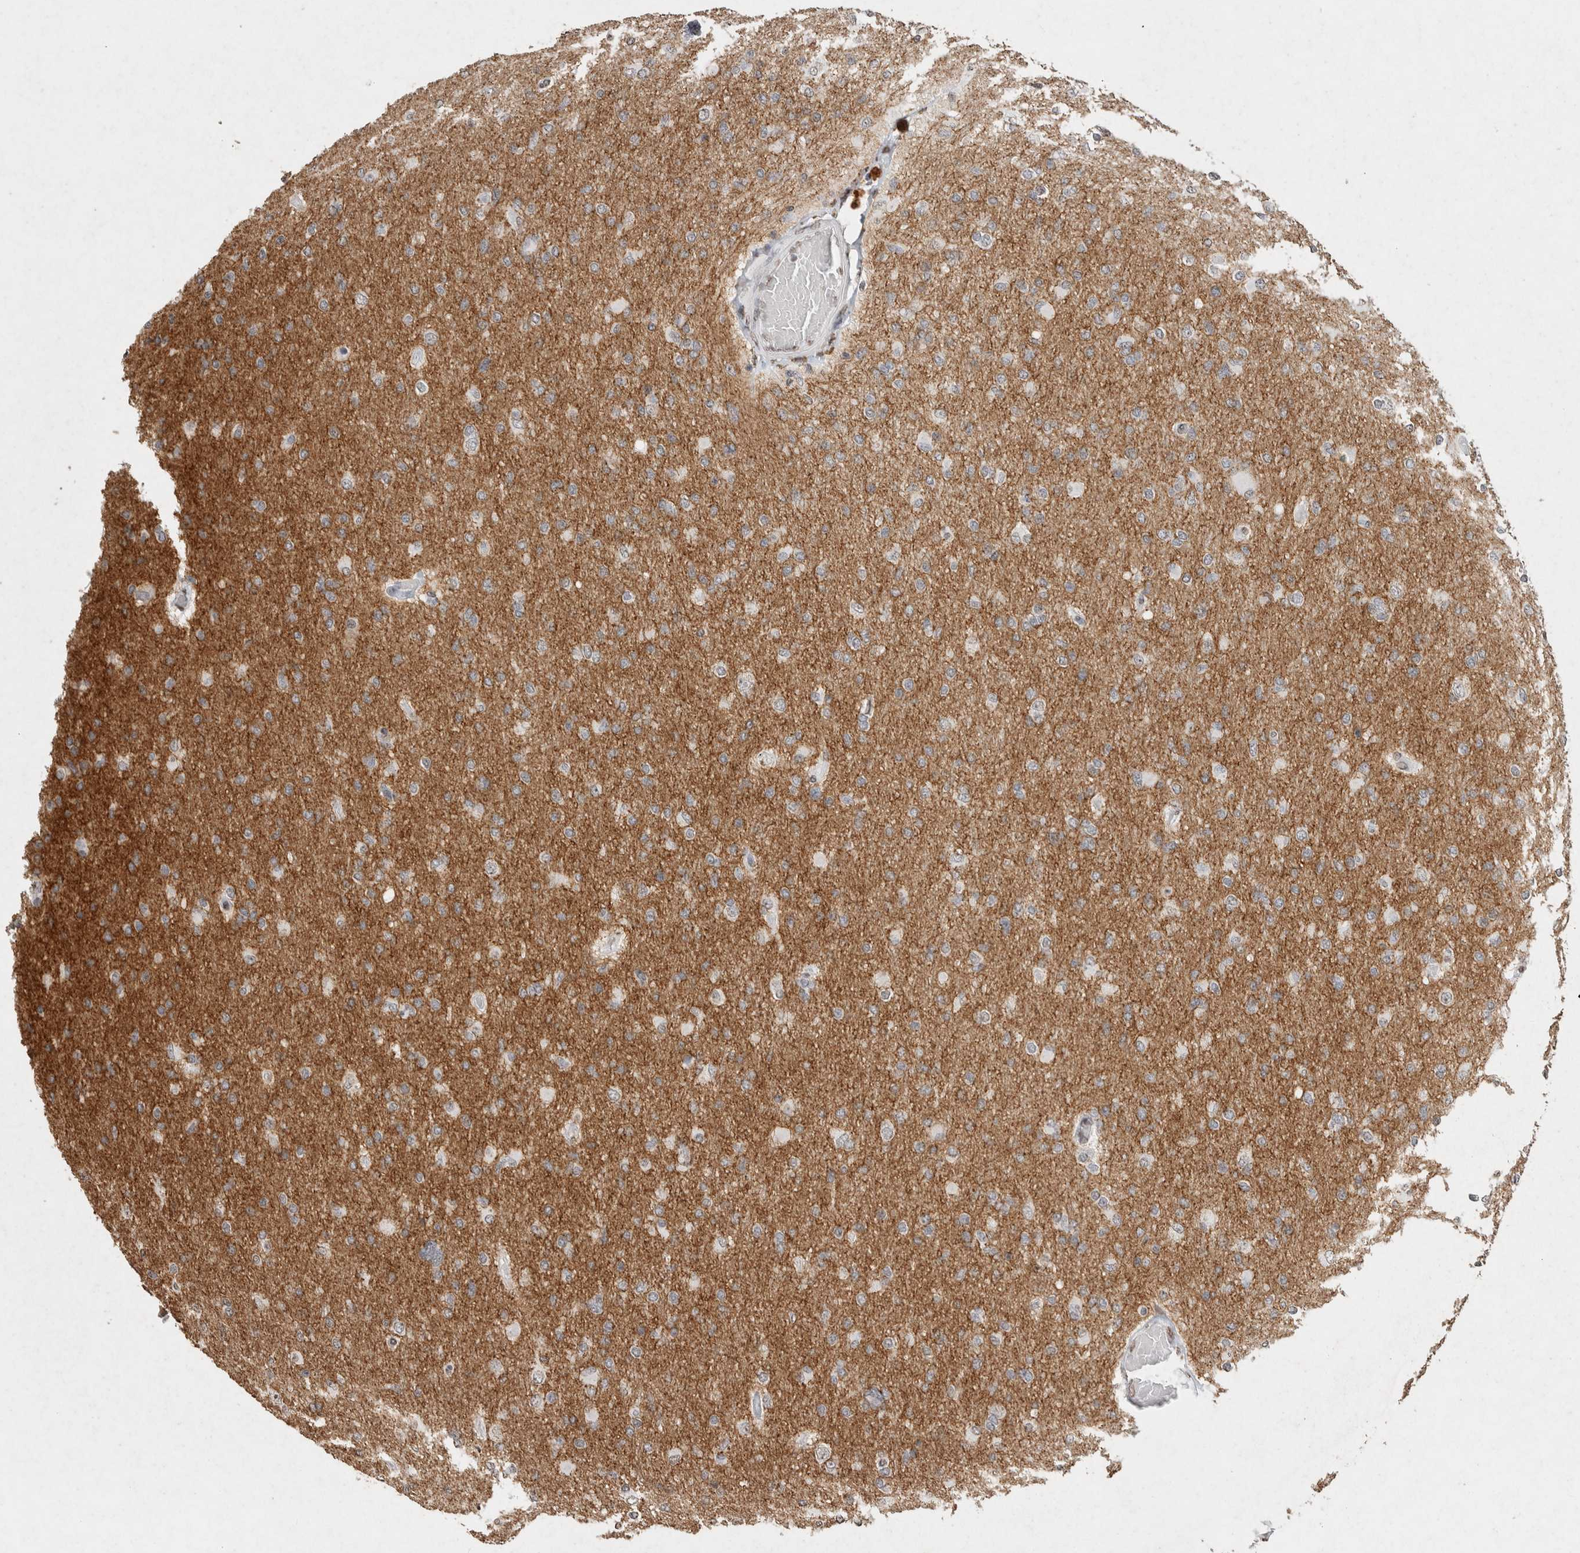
{"staining": {"intensity": "moderate", "quantity": "<25%", "location": "cytoplasmic/membranous"}, "tissue": "glioma", "cell_type": "Tumor cells", "image_type": "cancer", "snomed": [{"axis": "morphology", "description": "Glioma, malignant, High grade"}, {"axis": "topography", "description": "Cerebral cortex"}], "caption": "This photomicrograph demonstrates IHC staining of malignant high-grade glioma, with low moderate cytoplasmic/membranous expression in about <25% of tumor cells.", "gene": "CNTN1", "patient": {"sex": "female", "age": 36}}